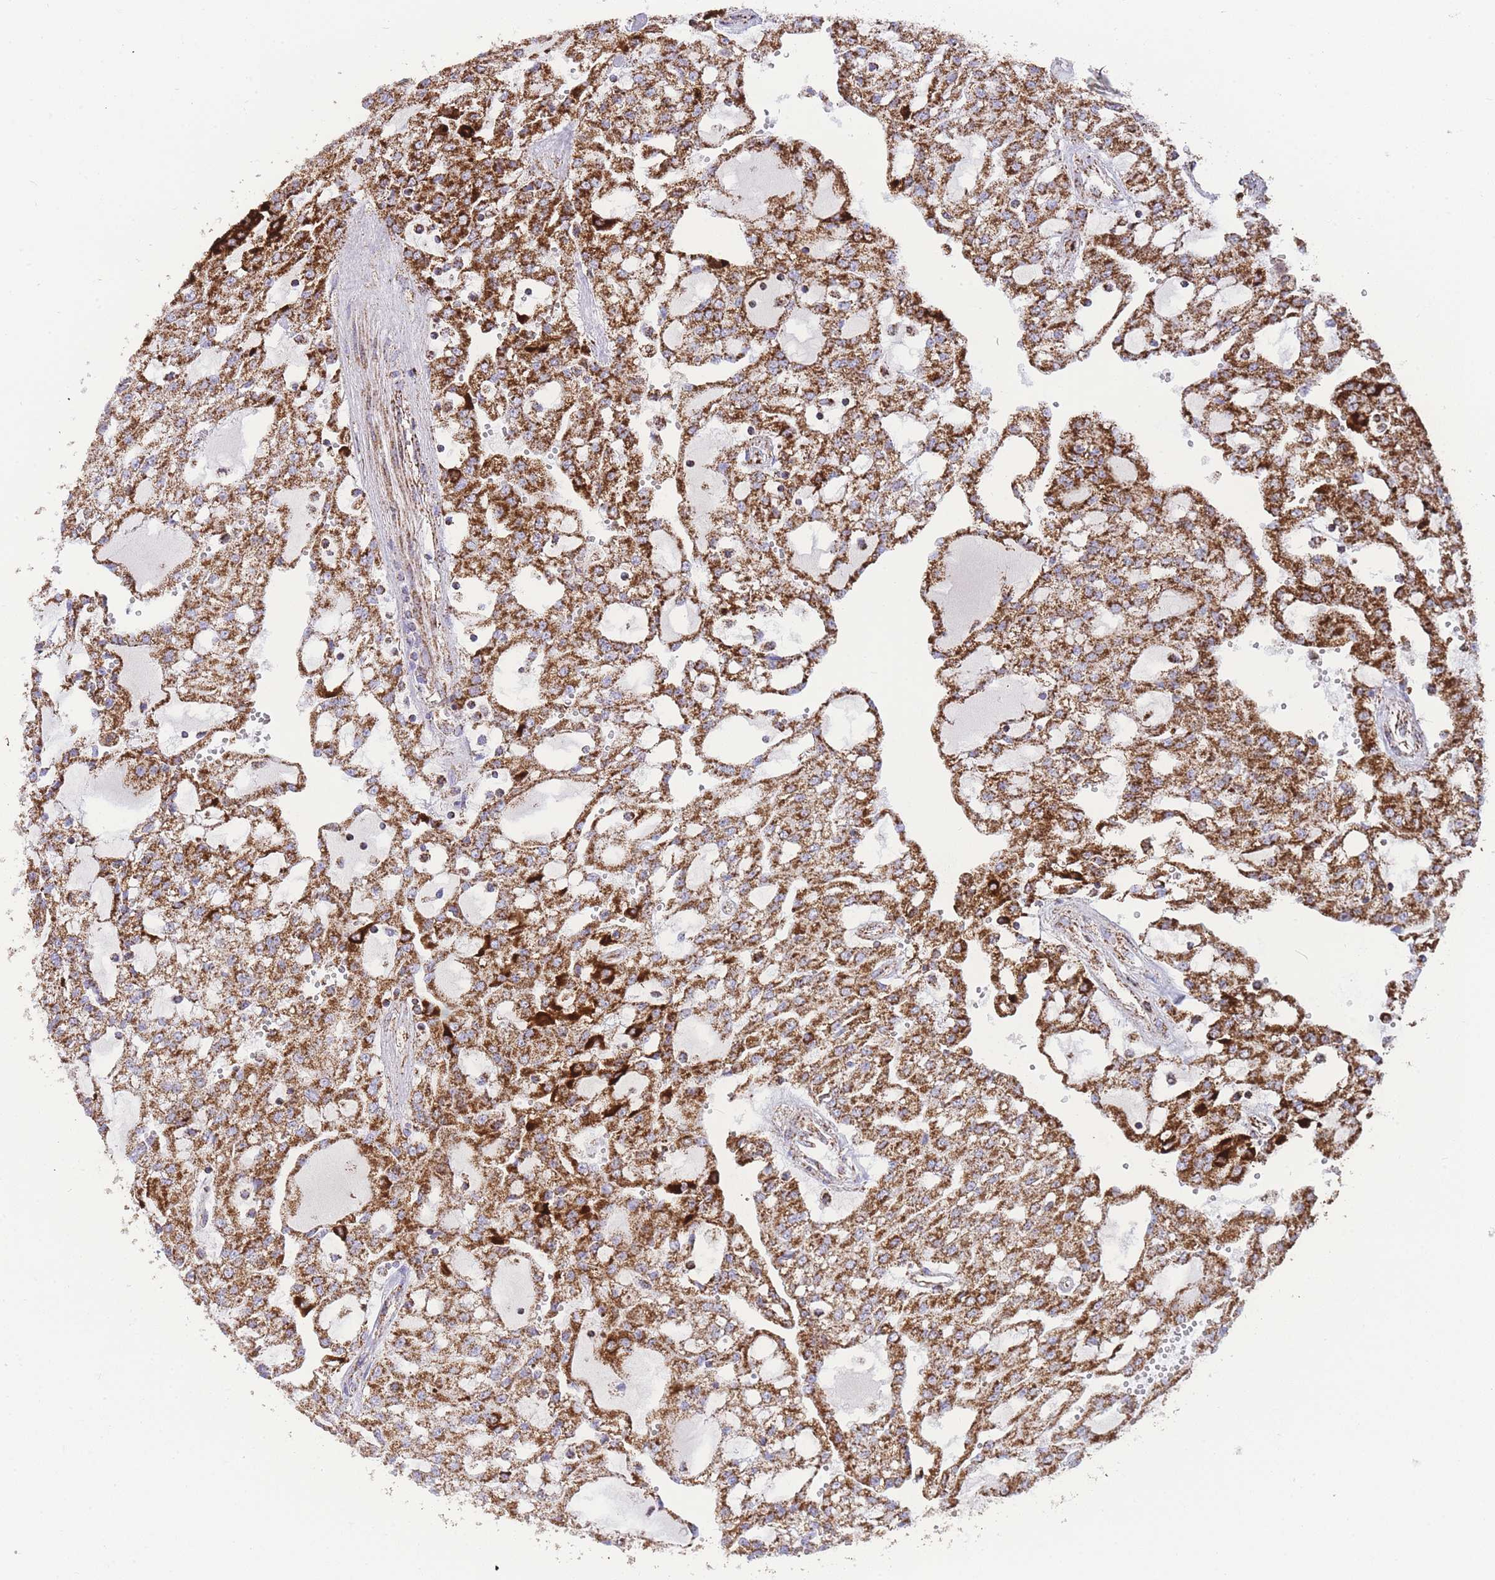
{"staining": {"intensity": "strong", "quantity": ">75%", "location": "cytoplasmic/membranous"}, "tissue": "renal cancer", "cell_type": "Tumor cells", "image_type": "cancer", "snomed": [{"axis": "morphology", "description": "Adenocarcinoma, NOS"}, {"axis": "topography", "description": "Kidney"}], "caption": "About >75% of tumor cells in human renal cancer demonstrate strong cytoplasmic/membranous protein expression as visualized by brown immunohistochemical staining.", "gene": "GSTM1", "patient": {"sex": "male", "age": 63}}